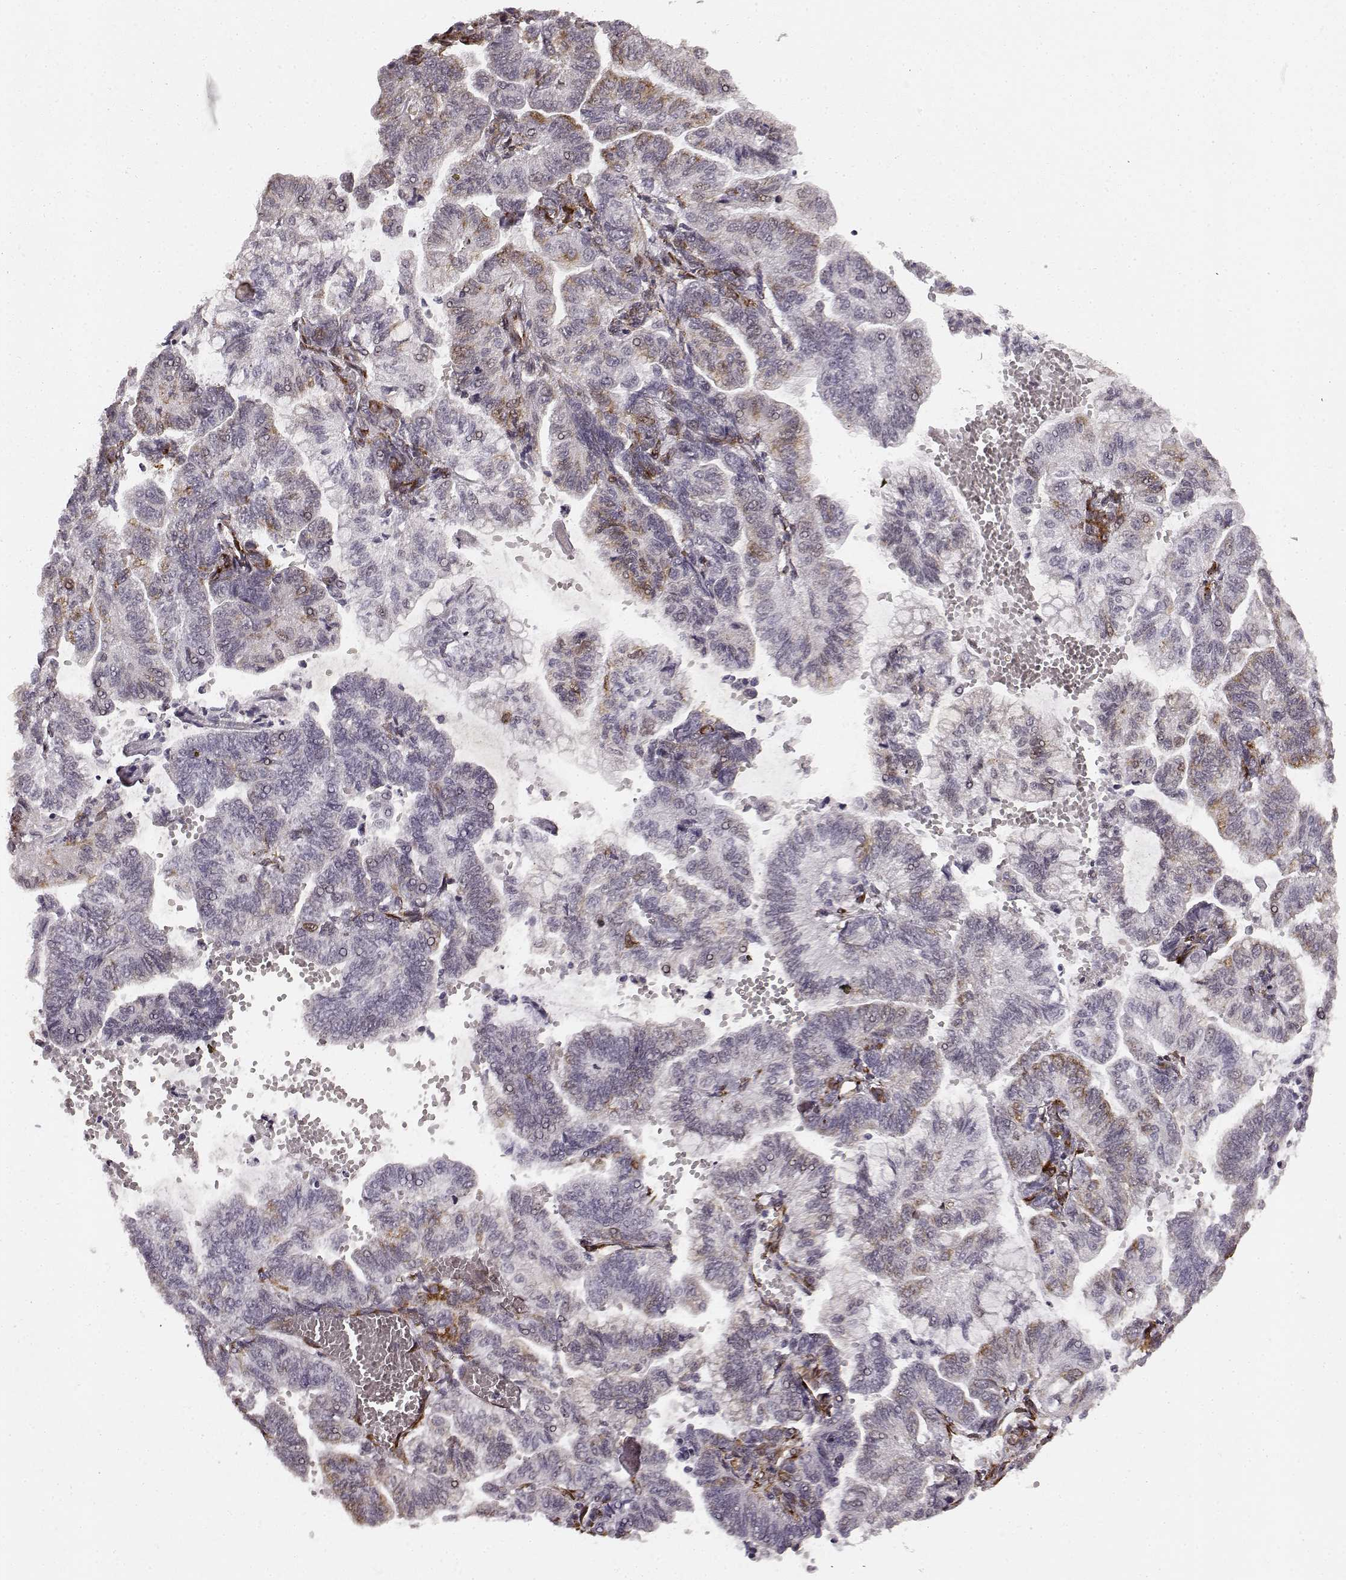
{"staining": {"intensity": "moderate", "quantity": "25%-75%", "location": "cytoplasmic/membranous"}, "tissue": "stomach cancer", "cell_type": "Tumor cells", "image_type": "cancer", "snomed": [{"axis": "morphology", "description": "Adenocarcinoma, NOS"}, {"axis": "topography", "description": "Stomach"}], "caption": "Brown immunohistochemical staining in human stomach cancer (adenocarcinoma) displays moderate cytoplasmic/membranous expression in approximately 25%-75% of tumor cells.", "gene": "TMEM14A", "patient": {"sex": "male", "age": 83}}